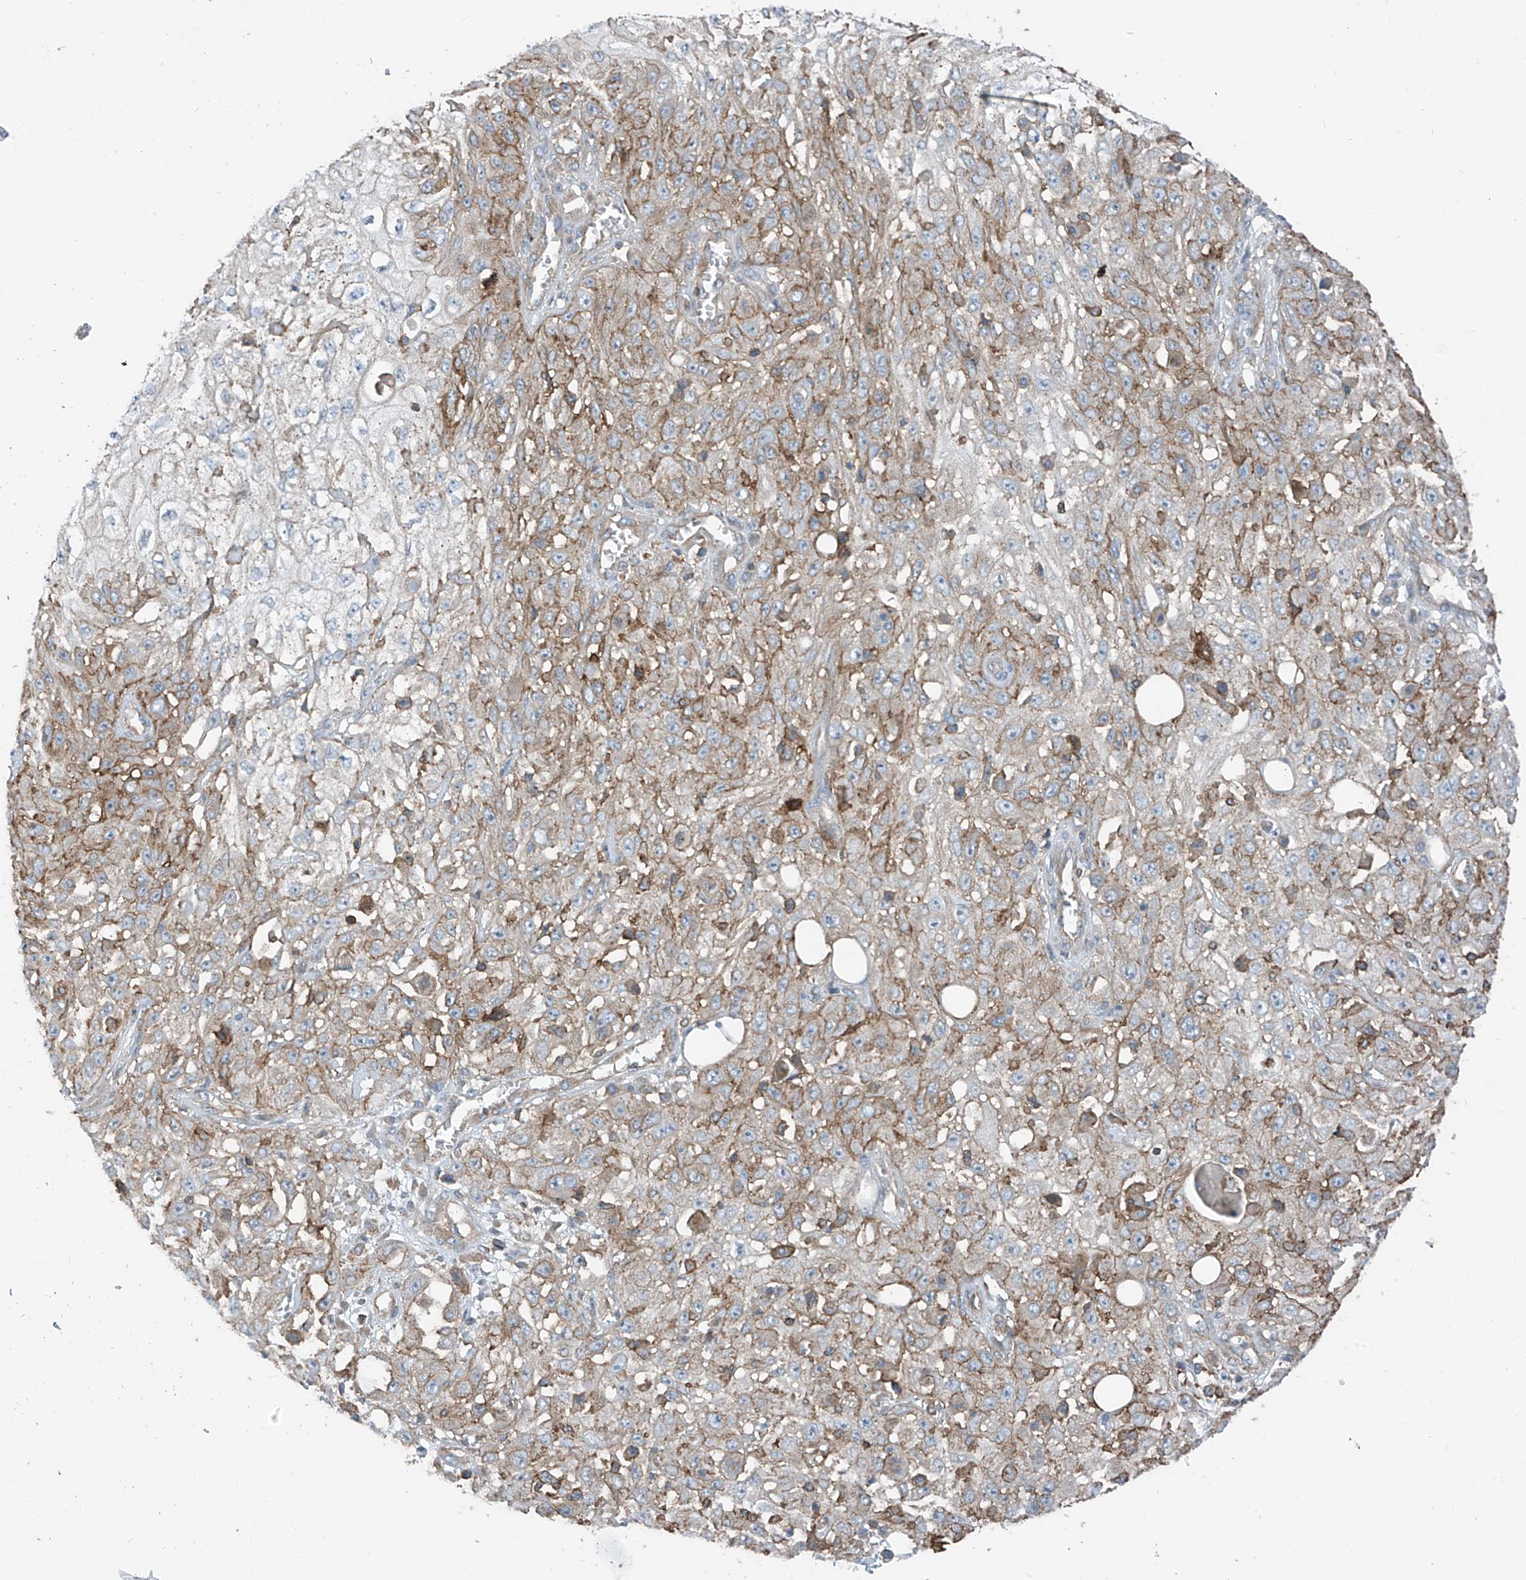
{"staining": {"intensity": "weak", "quantity": "25%-75%", "location": "cytoplasmic/membranous"}, "tissue": "skin cancer", "cell_type": "Tumor cells", "image_type": "cancer", "snomed": [{"axis": "morphology", "description": "Squamous cell carcinoma, NOS"}, {"axis": "morphology", "description": "Squamous cell carcinoma, metastatic, NOS"}, {"axis": "topography", "description": "Skin"}, {"axis": "topography", "description": "Lymph node"}], "caption": "A brown stain labels weak cytoplasmic/membranous expression of a protein in human skin cancer tumor cells.", "gene": "SLC1A5", "patient": {"sex": "male", "age": 75}}